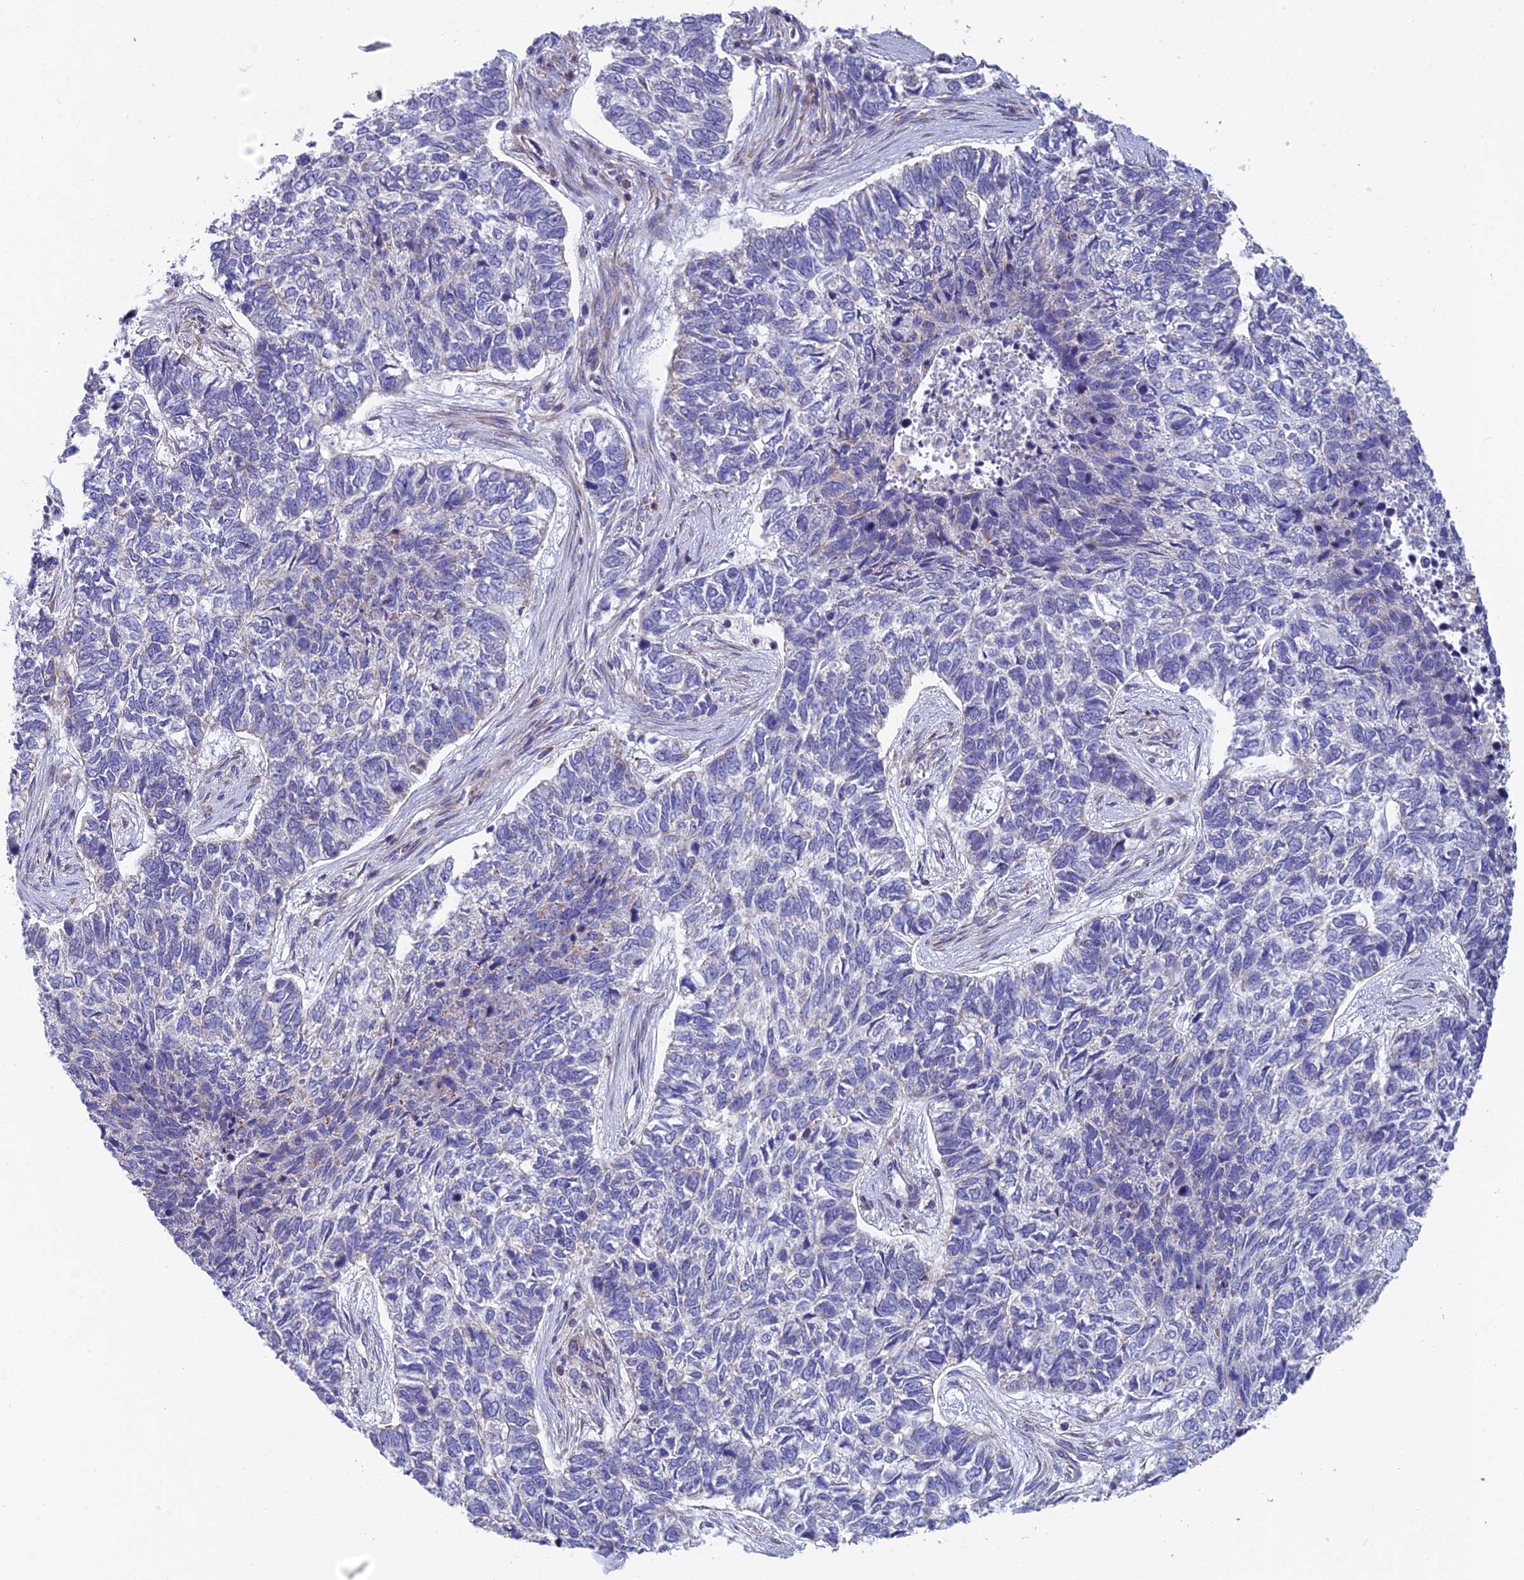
{"staining": {"intensity": "negative", "quantity": "none", "location": "none"}, "tissue": "skin cancer", "cell_type": "Tumor cells", "image_type": "cancer", "snomed": [{"axis": "morphology", "description": "Basal cell carcinoma"}, {"axis": "topography", "description": "Skin"}], "caption": "Tumor cells show no significant protein positivity in skin cancer. (DAB immunohistochemistry (IHC), high magnification).", "gene": "BLTP2", "patient": {"sex": "female", "age": 65}}